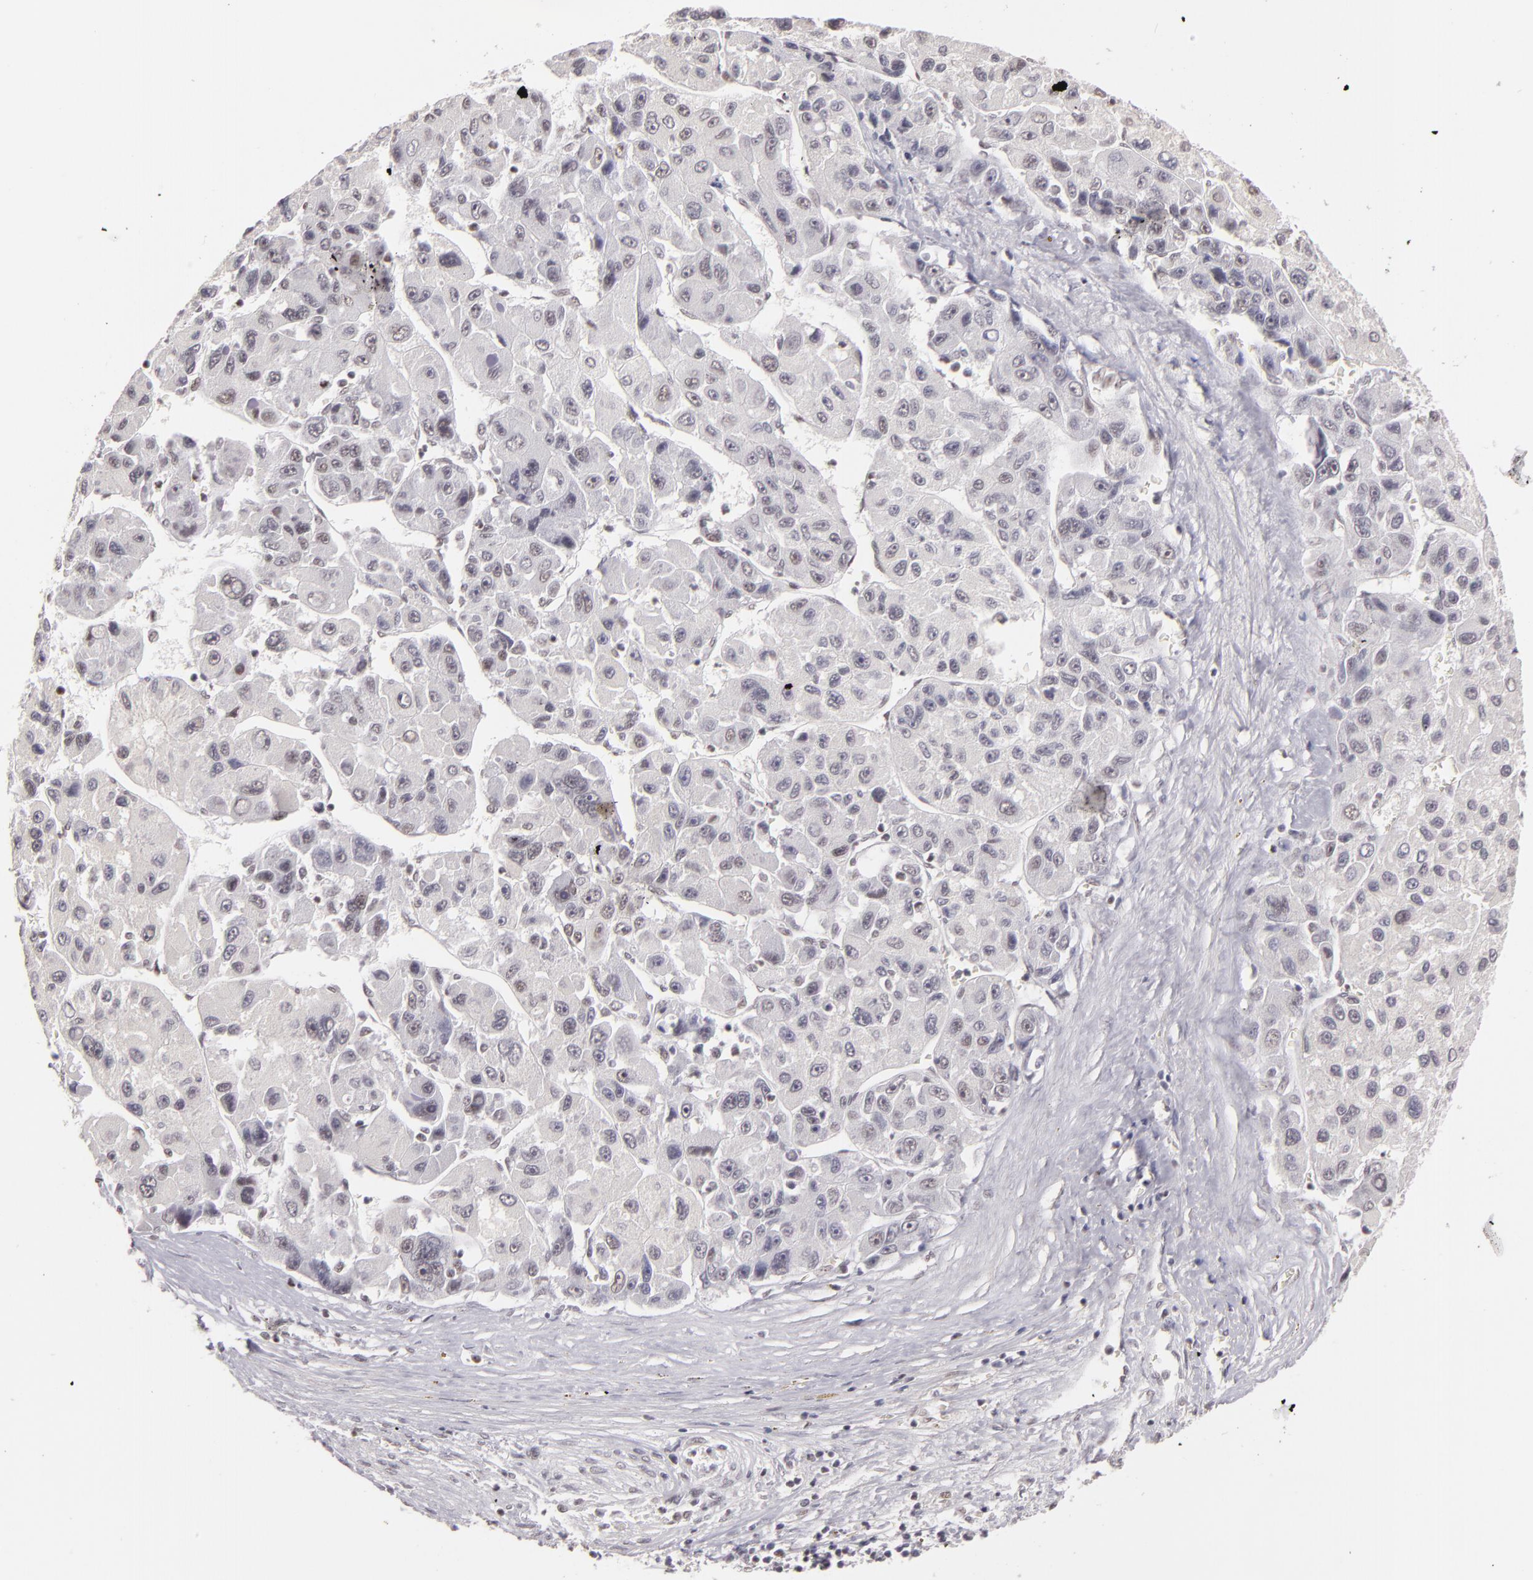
{"staining": {"intensity": "weak", "quantity": "<25%", "location": "nuclear"}, "tissue": "liver cancer", "cell_type": "Tumor cells", "image_type": "cancer", "snomed": [{"axis": "morphology", "description": "Carcinoma, Hepatocellular, NOS"}, {"axis": "topography", "description": "Liver"}], "caption": "Human liver cancer (hepatocellular carcinoma) stained for a protein using immunohistochemistry (IHC) shows no positivity in tumor cells.", "gene": "INTS6", "patient": {"sex": "male", "age": 64}}